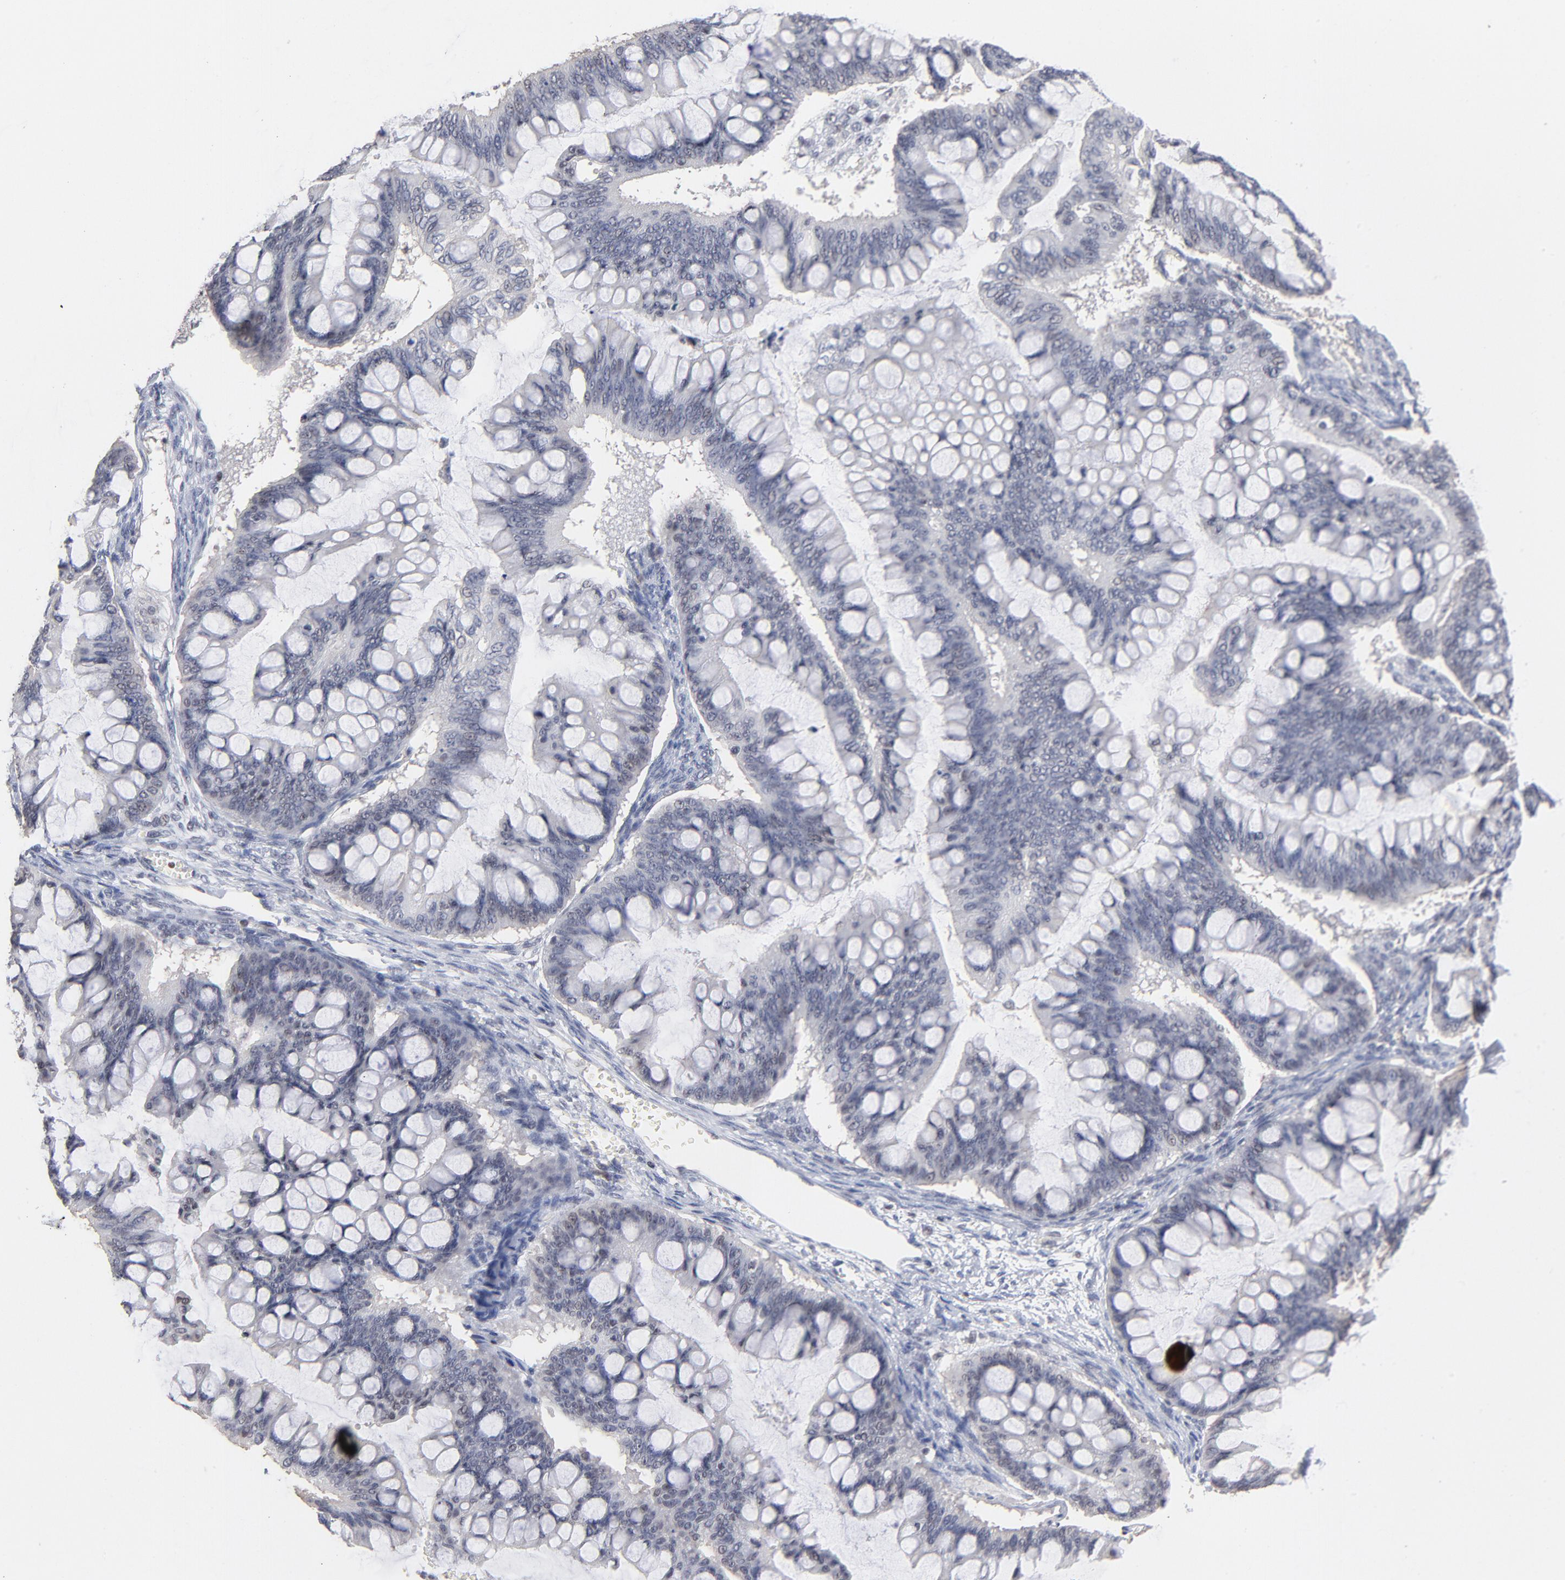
{"staining": {"intensity": "negative", "quantity": "none", "location": "none"}, "tissue": "ovarian cancer", "cell_type": "Tumor cells", "image_type": "cancer", "snomed": [{"axis": "morphology", "description": "Cystadenocarcinoma, mucinous, NOS"}, {"axis": "topography", "description": "Ovary"}], "caption": "A histopathology image of human mucinous cystadenocarcinoma (ovarian) is negative for staining in tumor cells.", "gene": "MAX", "patient": {"sex": "female", "age": 73}}